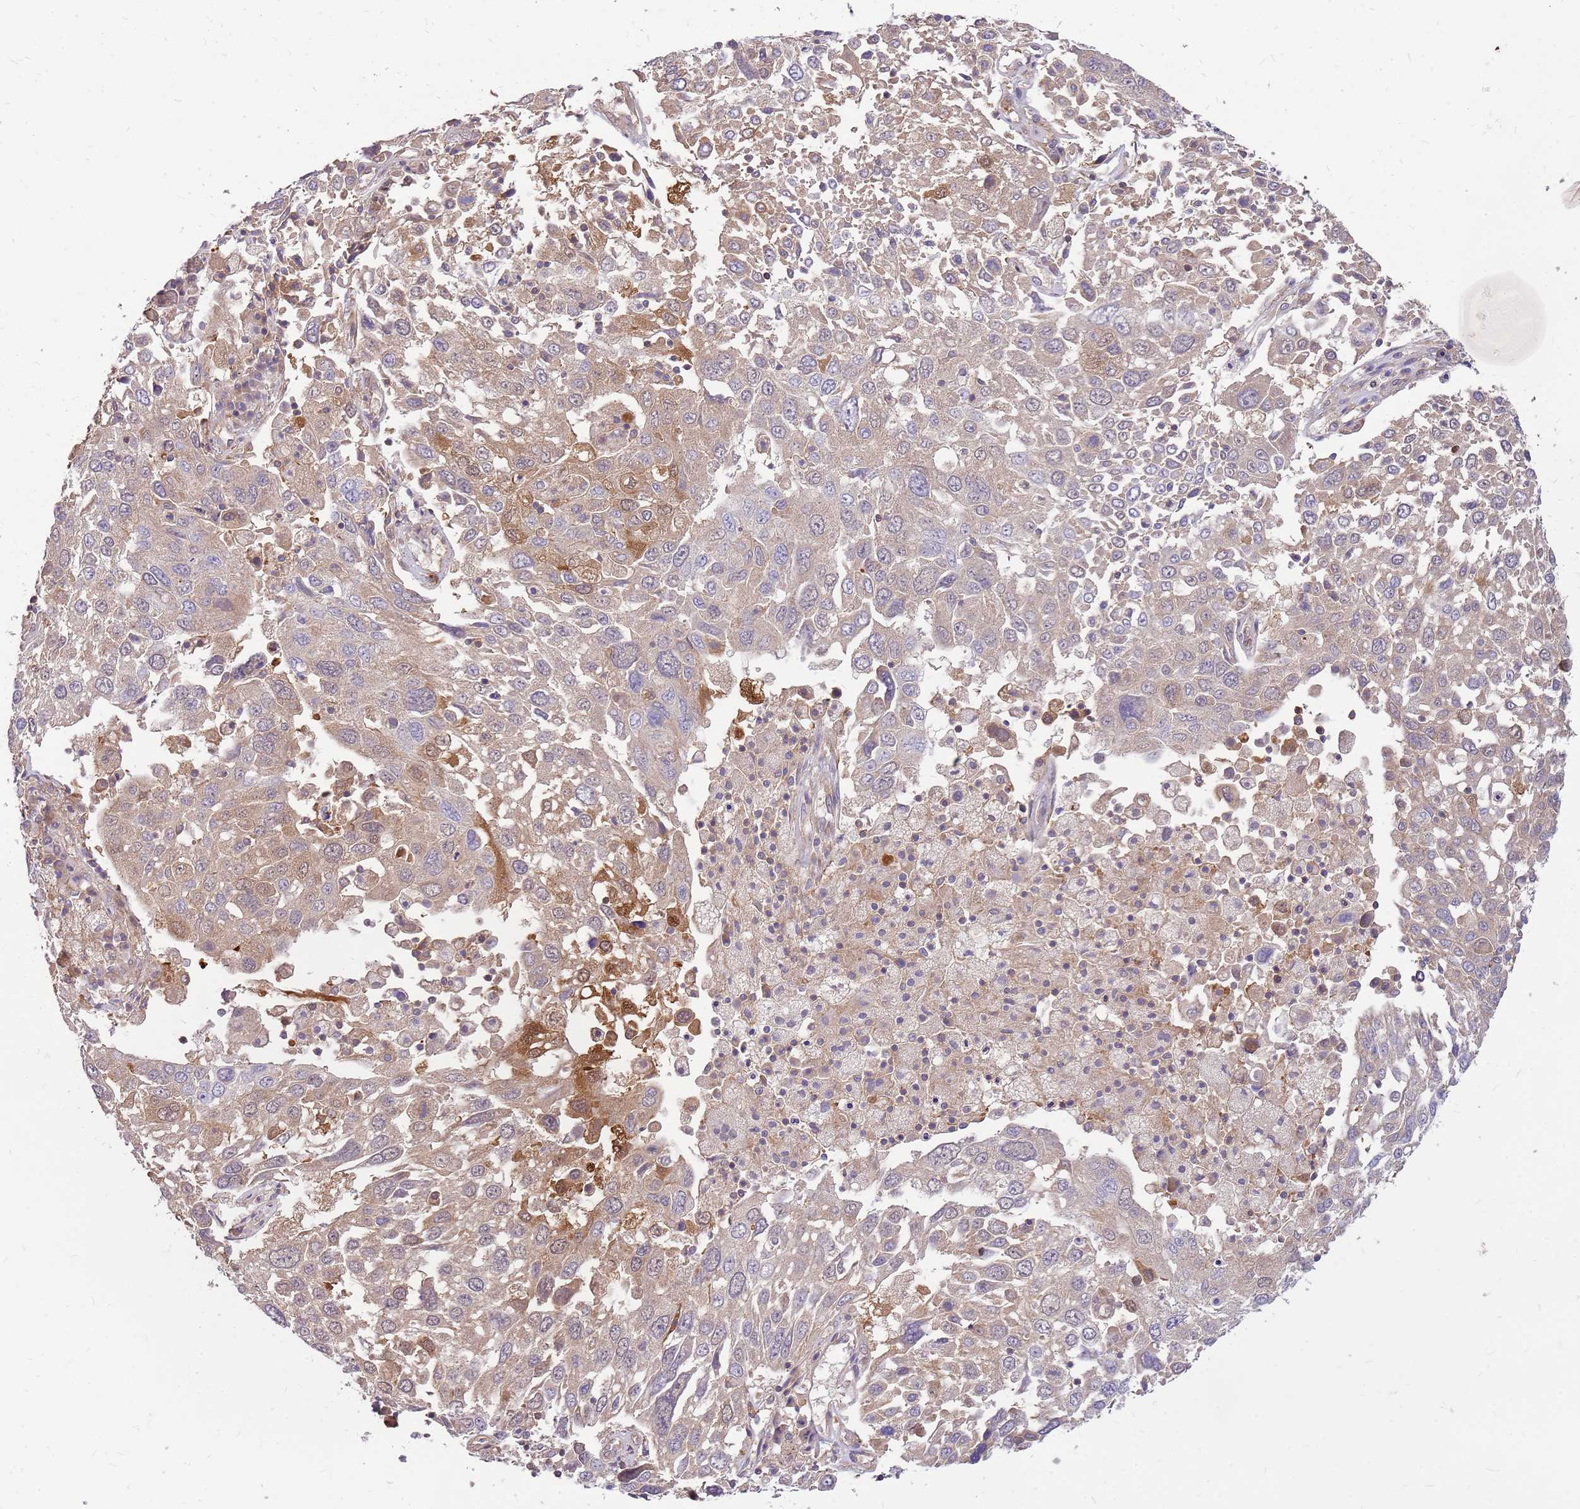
{"staining": {"intensity": "moderate", "quantity": "25%-75%", "location": "cytoplasmic/membranous"}, "tissue": "lung cancer", "cell_type": "Tumor cells", "image_type": "cancer", "snomed": [{"axis": "morphology", "description": "Squamous cell carcinoma, NOS"}, {"axis": "topography", "description": "Lung"}], "caption": "Immunohistochemistry image of lung cancer (squamous cell carcinoma) stained for a protein (brown), which shows medium levels of moderate cytoplasmic/membranous expression in approximately 25%-75% of tumor cells.", "gene": "MVD", "patient": {"sex": "male", "age": 65}}